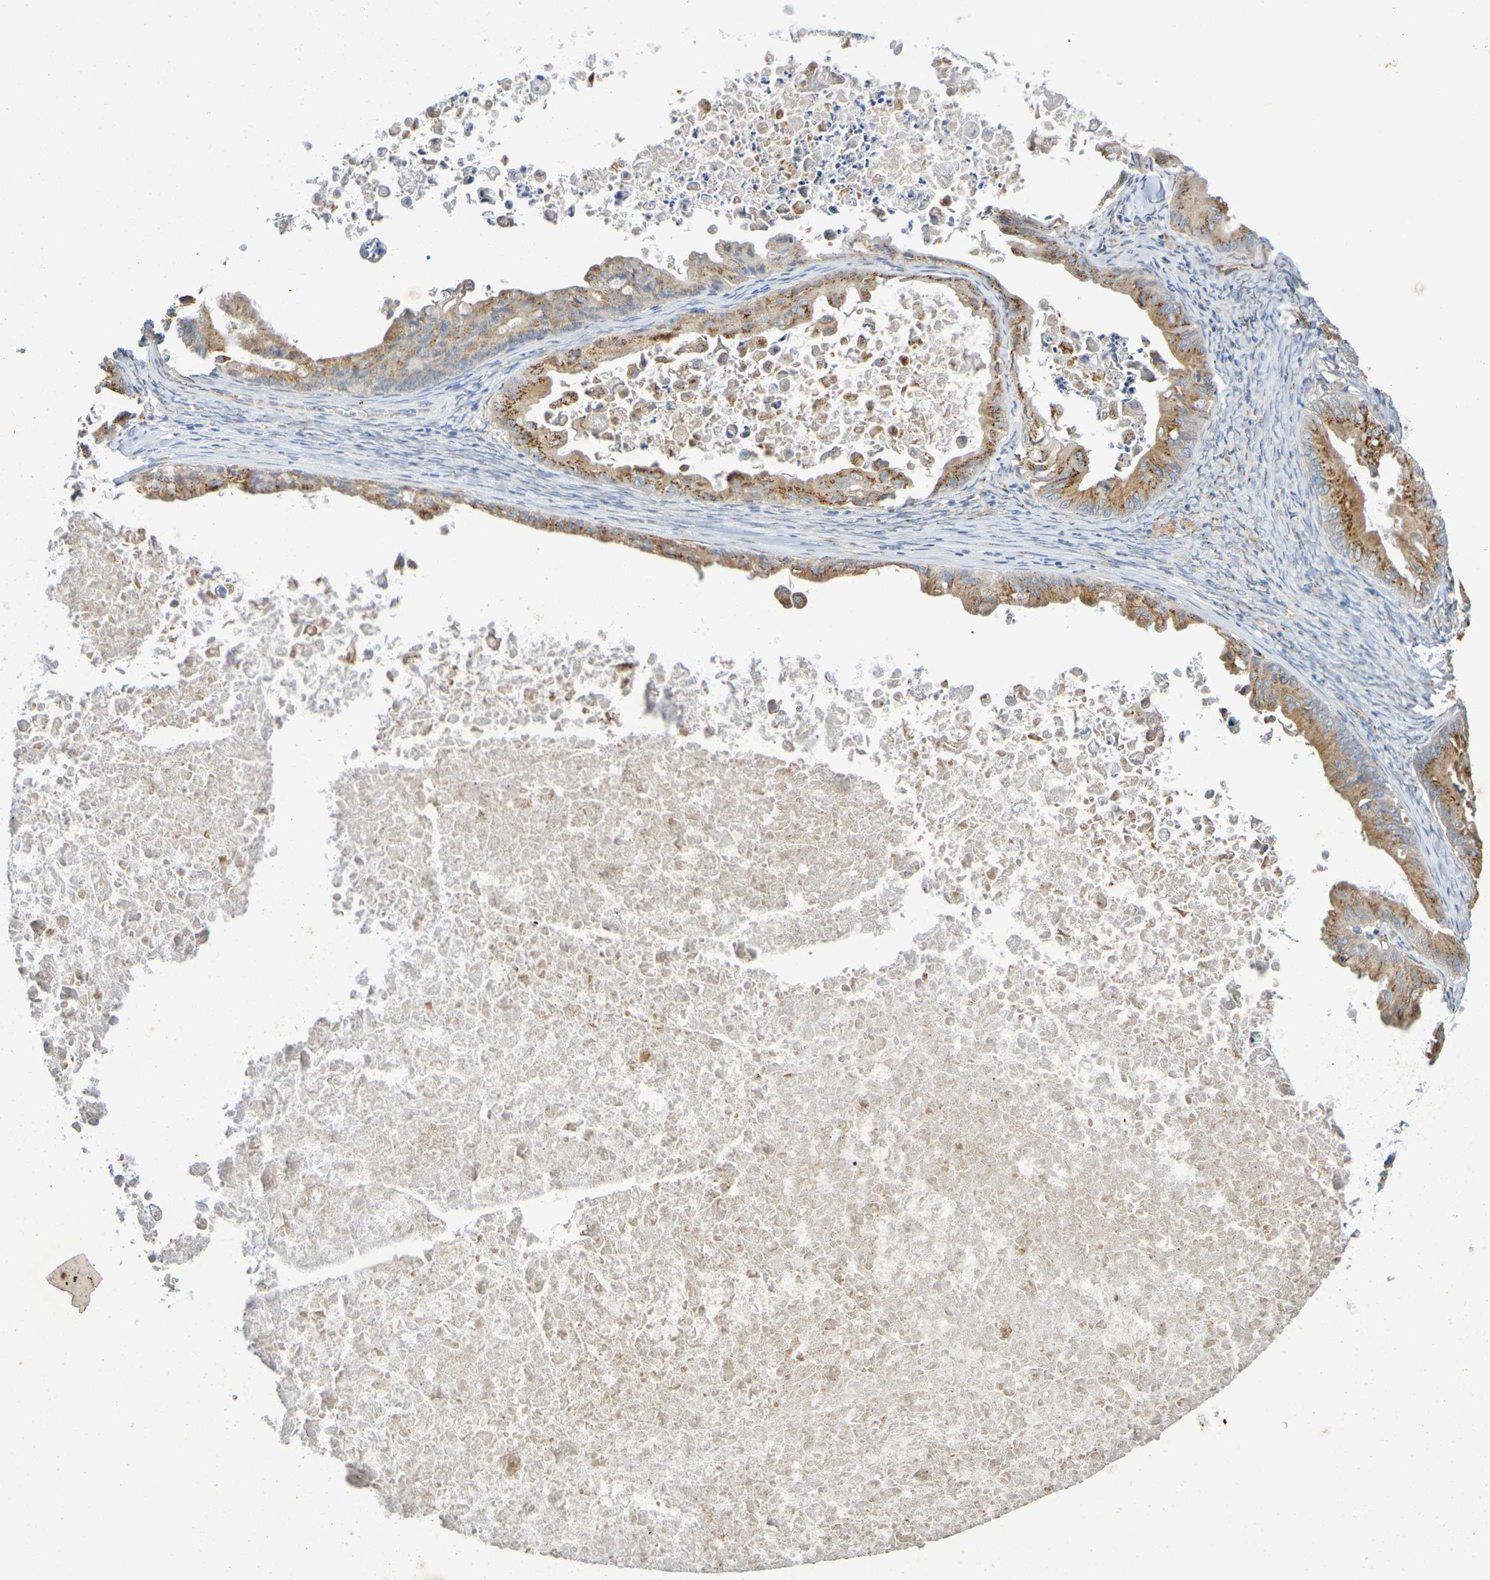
{"staining": {"intensity": "moderate", "quantity": ">75%", "location": "cytoplasmic/membranous"}, "tissue": "ovarian cancer", "cell_type": "Tumor cells", "image_type": "cancer", "snomed": [{"axis": "morphology", "description": "Cystadenocarcinoma, mucinous, NOS"}, {"axis": "topography", "description": "Ovary"}], "caption": "A high-resolution micrograph shows immunohistochemistry (IHC) staining of mucinous cystadenocarcinoma (ovarian), which reveals moderate cytoplasmic/membranous staining in approximately >75% of tumor cells.", "gene": "DCP2", "patient": {"sex": "female", "age": 37}}